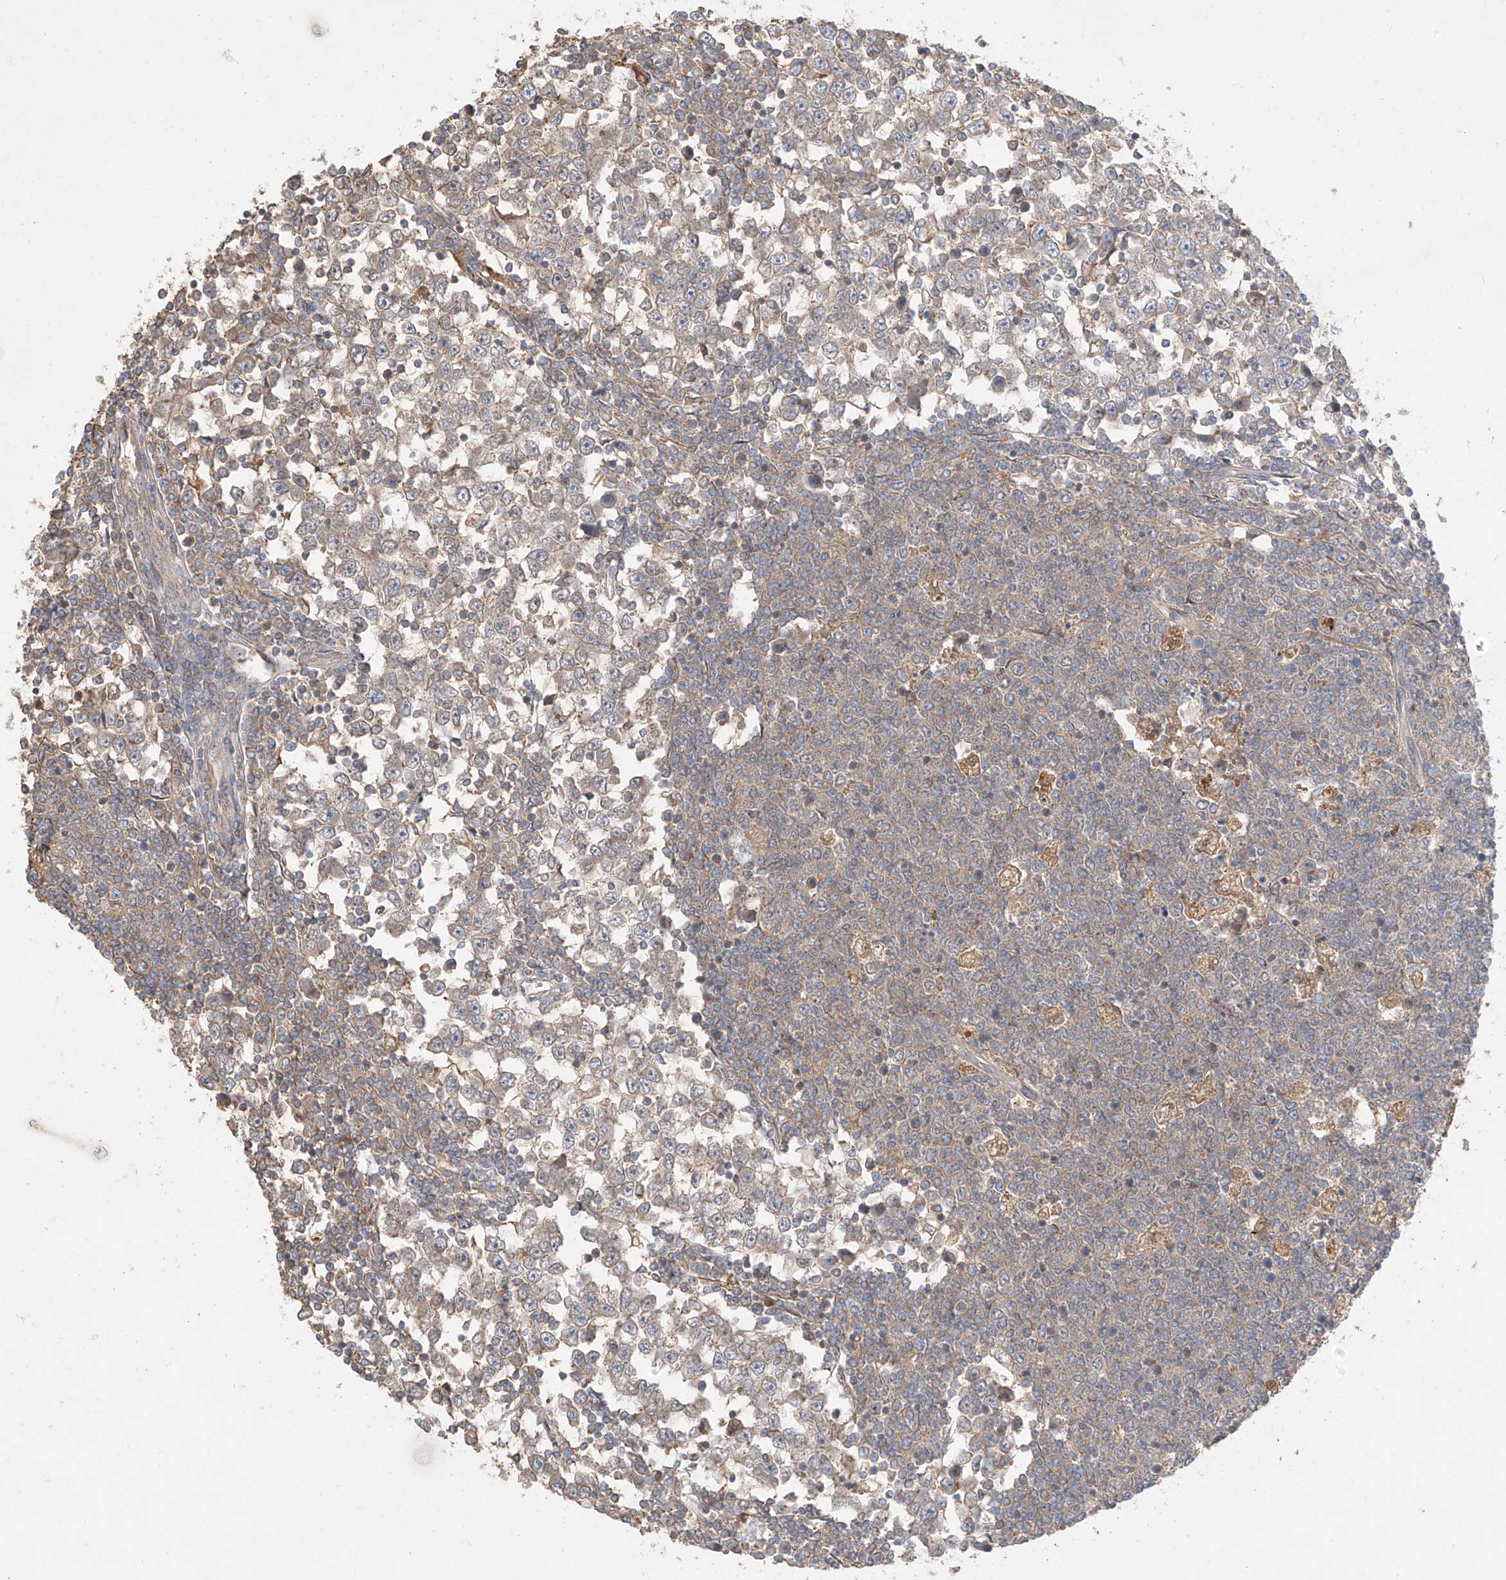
{"staining": {"intensity": "moderate", "quantity": "<25%", "location": "cytoplasmic/membranous"}, "tissue": "testis cancer", "cell_type": "Tumor cells", "image_type": "cancer", "snomed": [{"axis": "morphology", "description": "Seminoma, NOS"}, {"axis": "topography", "description": "Testis"}], "caption": "Immunohistochemical staining of human testis seminoma demonstrates low levels of moderate cytoplasmic/membranous expression in about <25% of tumor cells.", "gene": "CACNA2D4", "patient": {"sex": "male", "age": 65}}